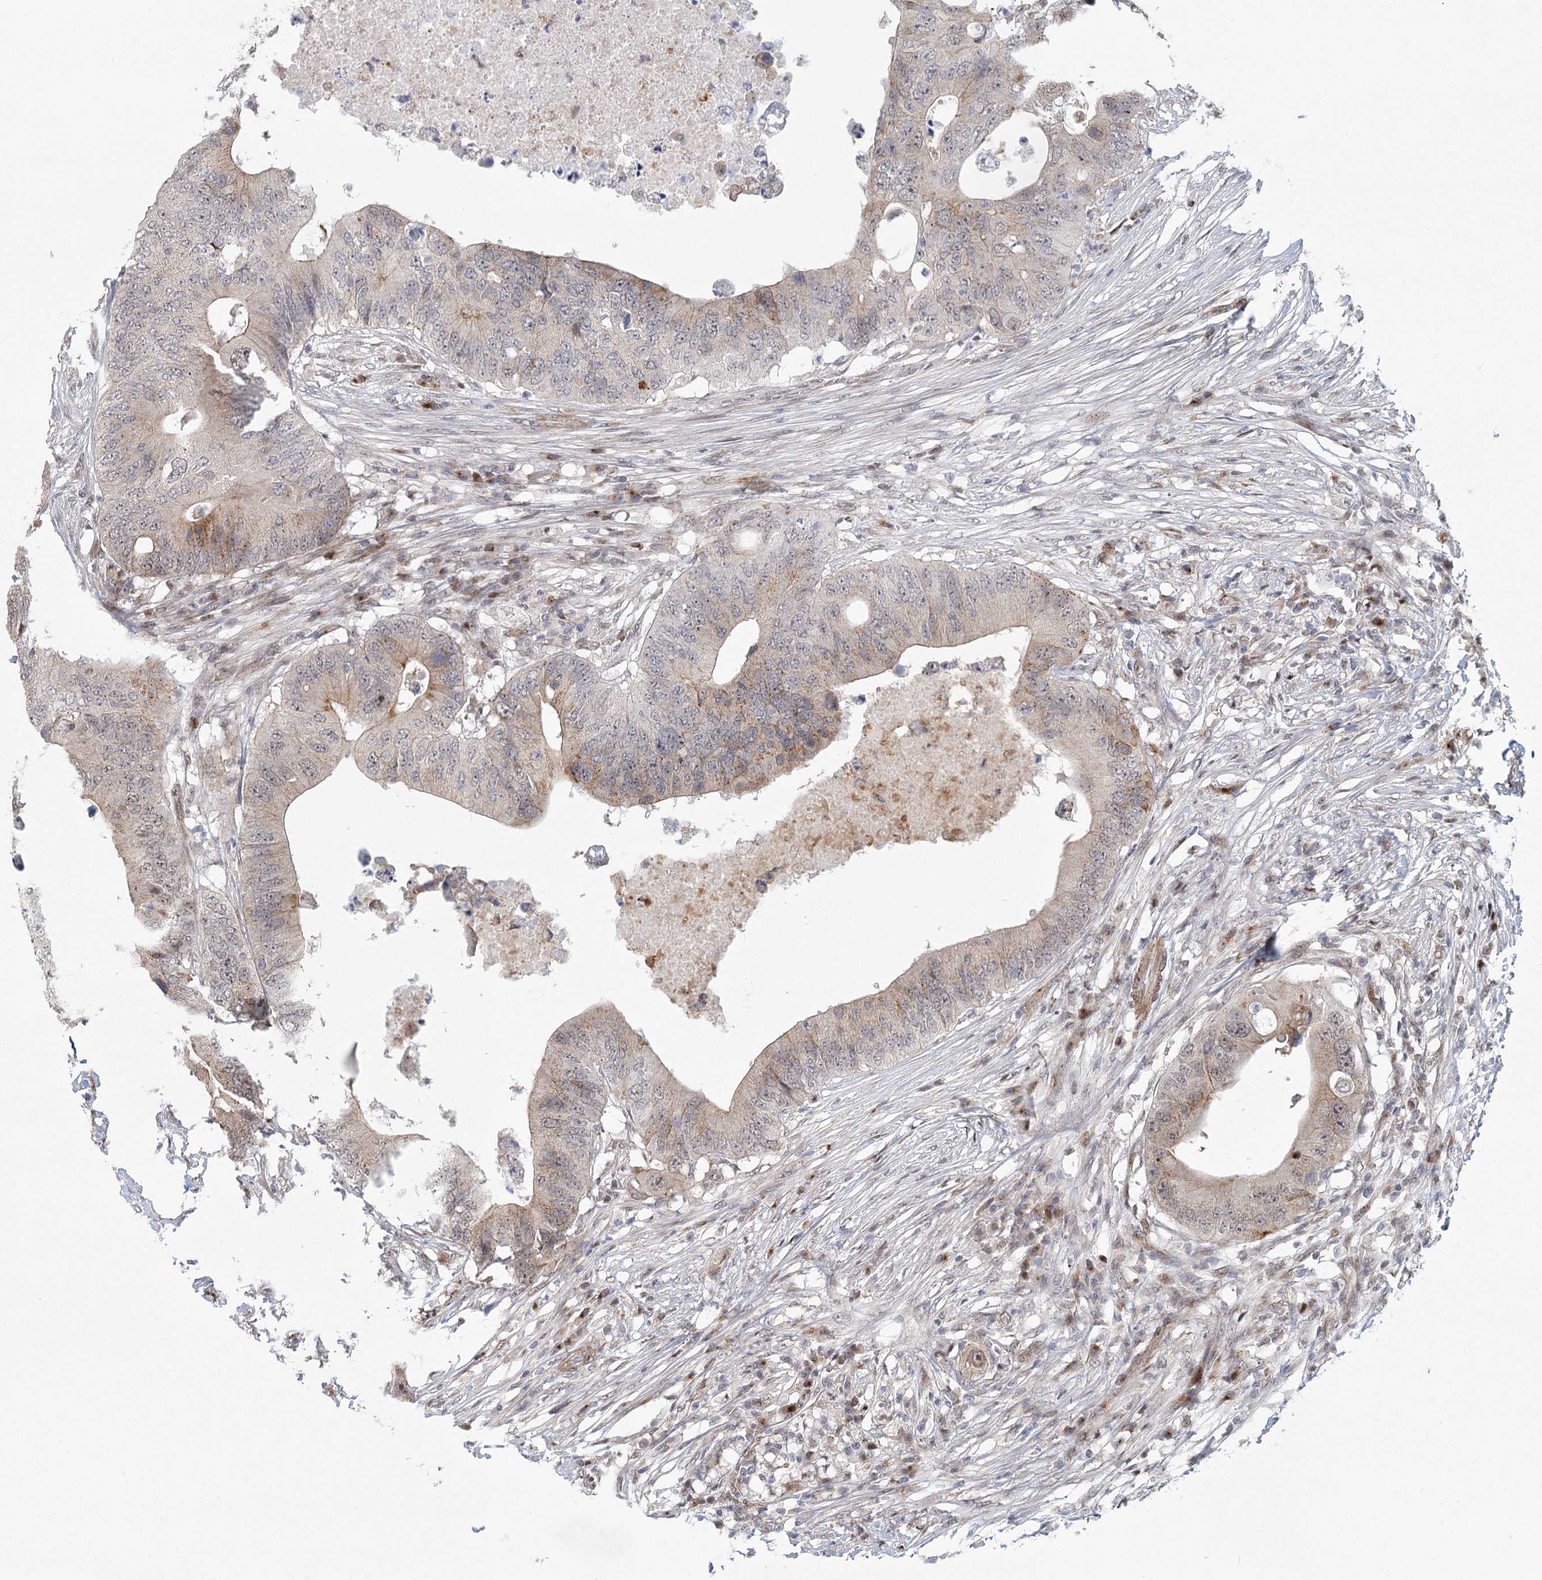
{"staining": {"intensity": "weak", "quantity": "25%-75%", "location": "cytoplasmic/membranous"}, "tissue": "colorectal cancer", "cell_type": "Tumor cells", "image_type": "cancer", "snomed": [{"axis": "morphology", "description": "Adenocarcinoma, NOS"}, {"axis": "topography", "description": "Colon"}], "caption": "This is an image of immunohistochemistry staining of adenocarcinoma (colorectal), which shows weak staining in the cytoplasmic/membranous of tumor cells.", "gene": "PARM1", "patient": {"sex": "male", "age": 71}}